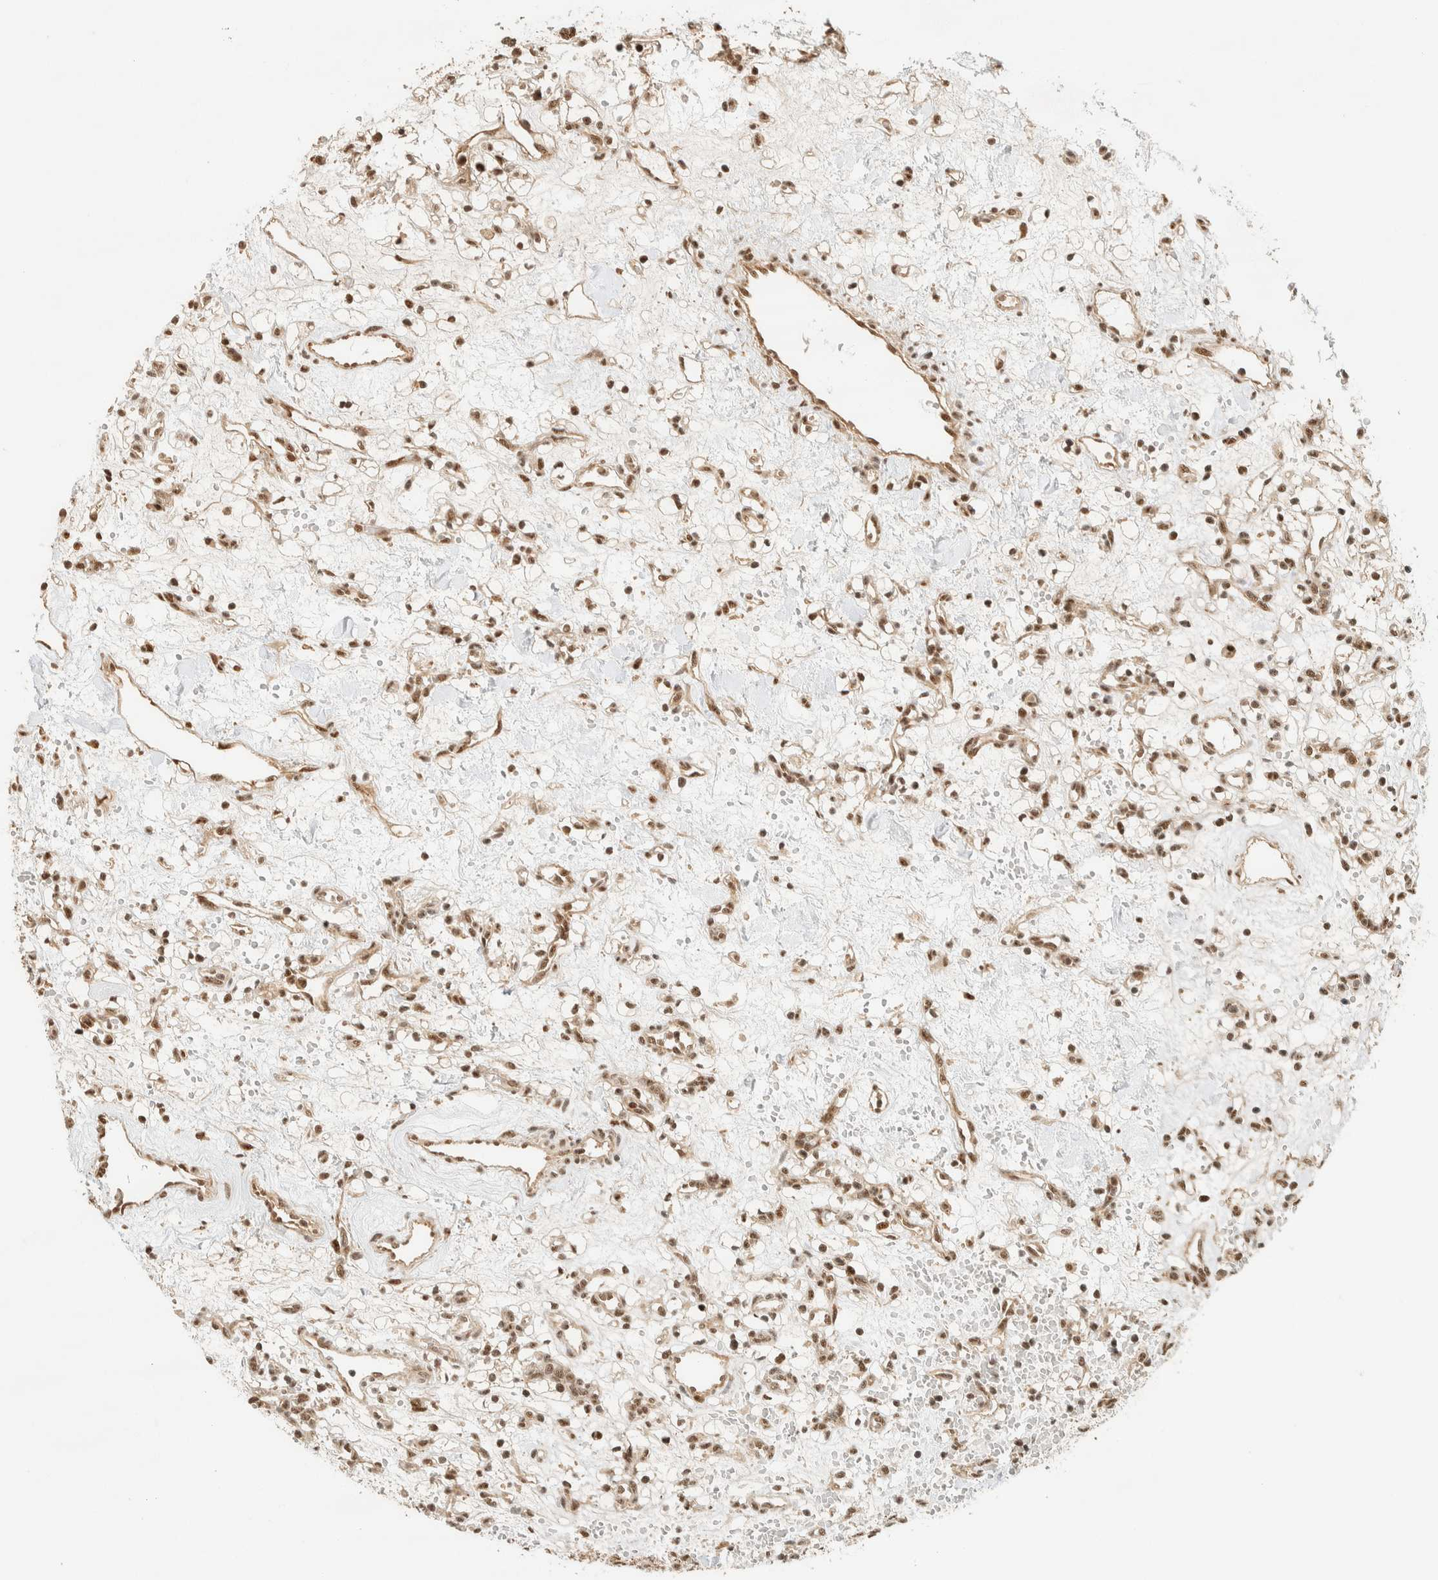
{"staining": {"intensity": "moderate", "quantity": ">75%", "location": "nuclear"}, "tissue": "renal cancer", "cell_type": "Tumor cells", "image_type": "cancer", "snomed": [{"axis": "morphology", "description": "Adenocarcinoma, NOS"}, {"axis": "topography", "description": "Kidney"}], "caption": "Moderate nuclear staining is identified in approximately >75% of tumor cells in renal adenocarcinoma.", "gene": "SIK1", "patient": {"sex": "female", "age": 60}}